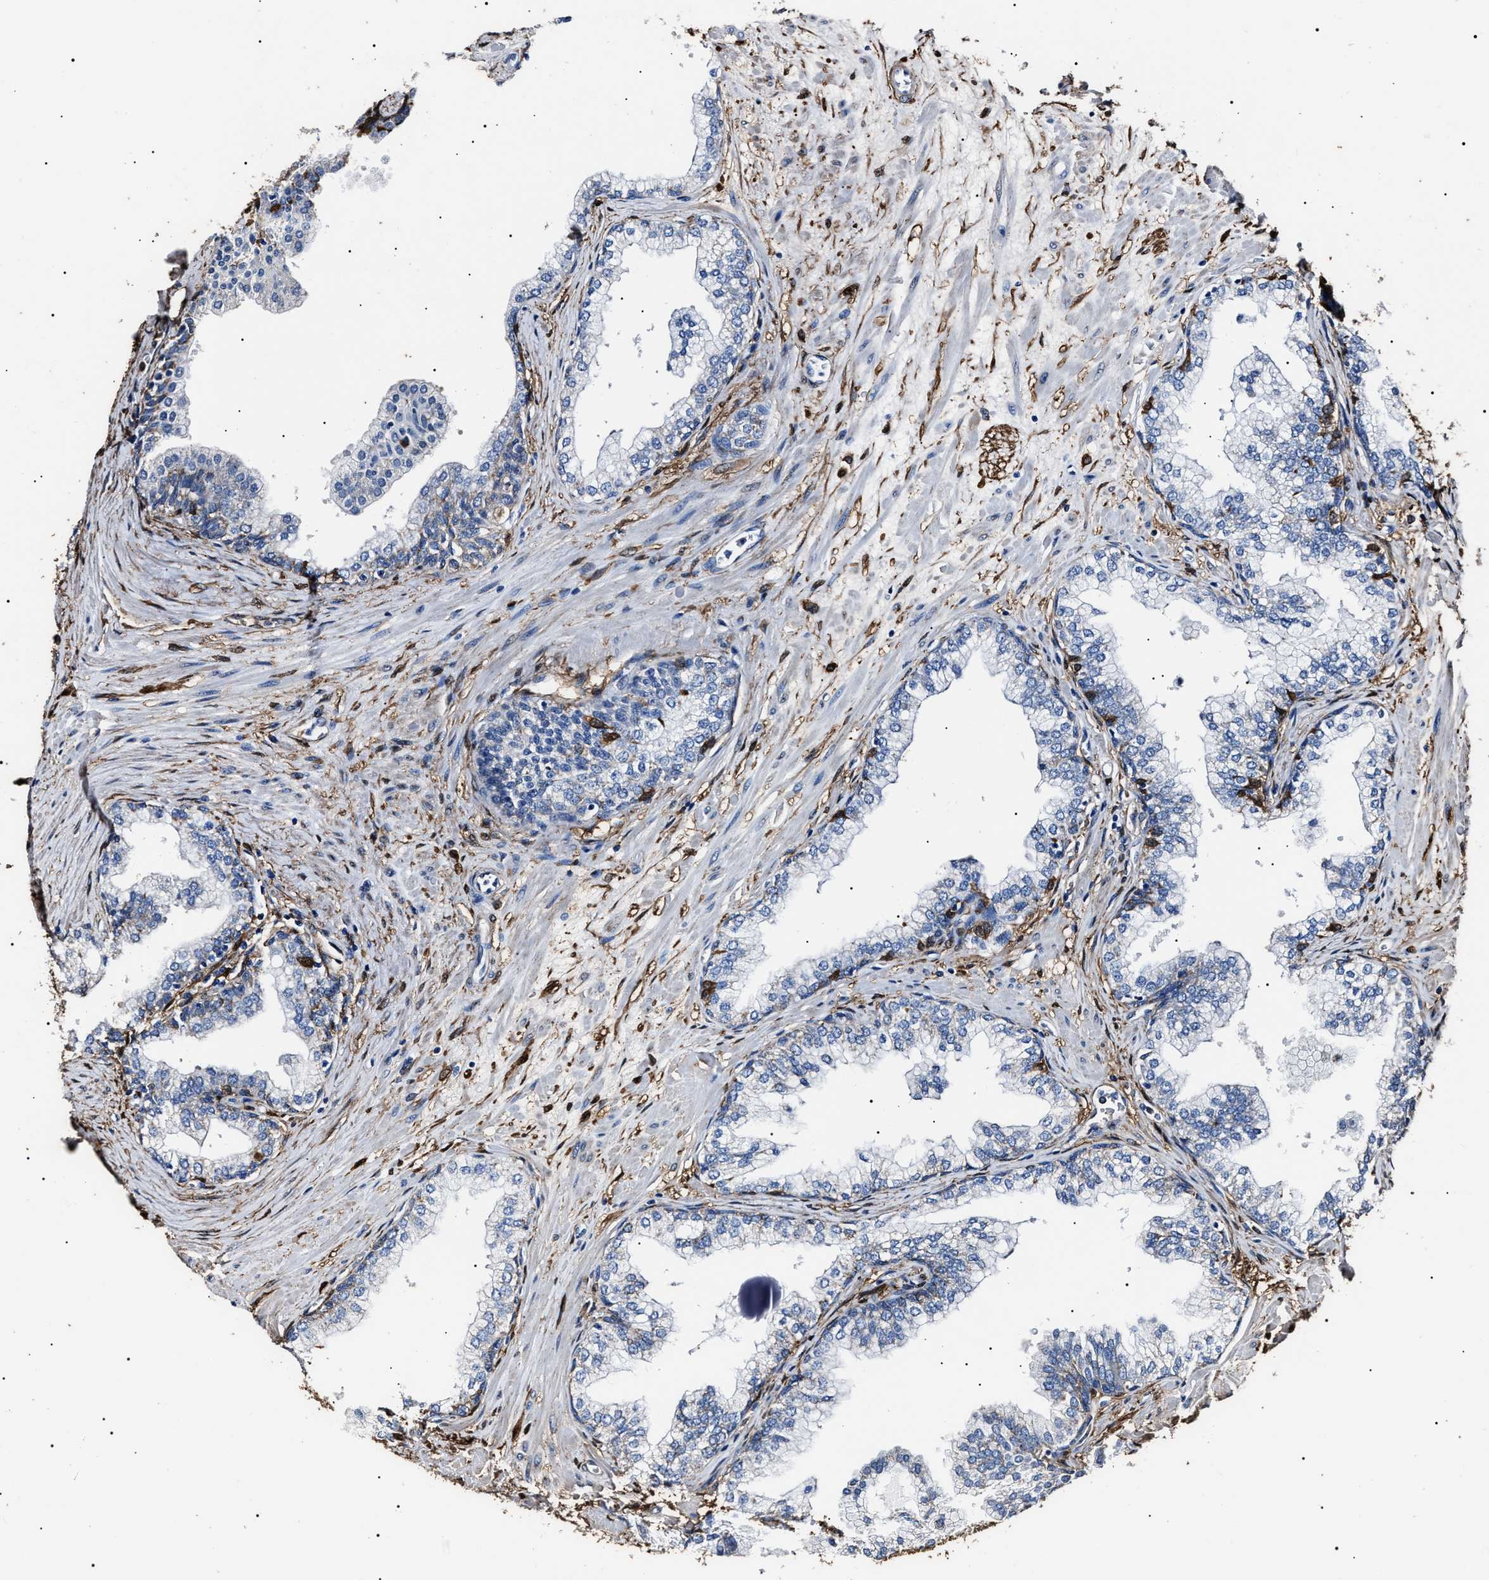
{"staining": {"intensity": "weak", "quantity": "<25%", "location": "cytoplasmic/membranous"}, "tissue": "prostate", "cell_type": "Glandular cells", "image_type": "normal", "snomed": [{"axis": "morphology", "description": "Normal tissue, NOS"}, {"axis": "morphology", "description": "Urothelial carcinoma, Low grade"}, {"axis": "topography", "description": "Urinary bladder"}, {"axis": "topography", "description": "Prostate"}], "caption": "High magnification brightfield microscopy of benign prostate stained with DAB (brown) and counterstained with hematoxylin (blue): glandular cells show no significant positivity.", "gene": "ALDH1A1", "patient": {"sex": "male", "age": 60}}